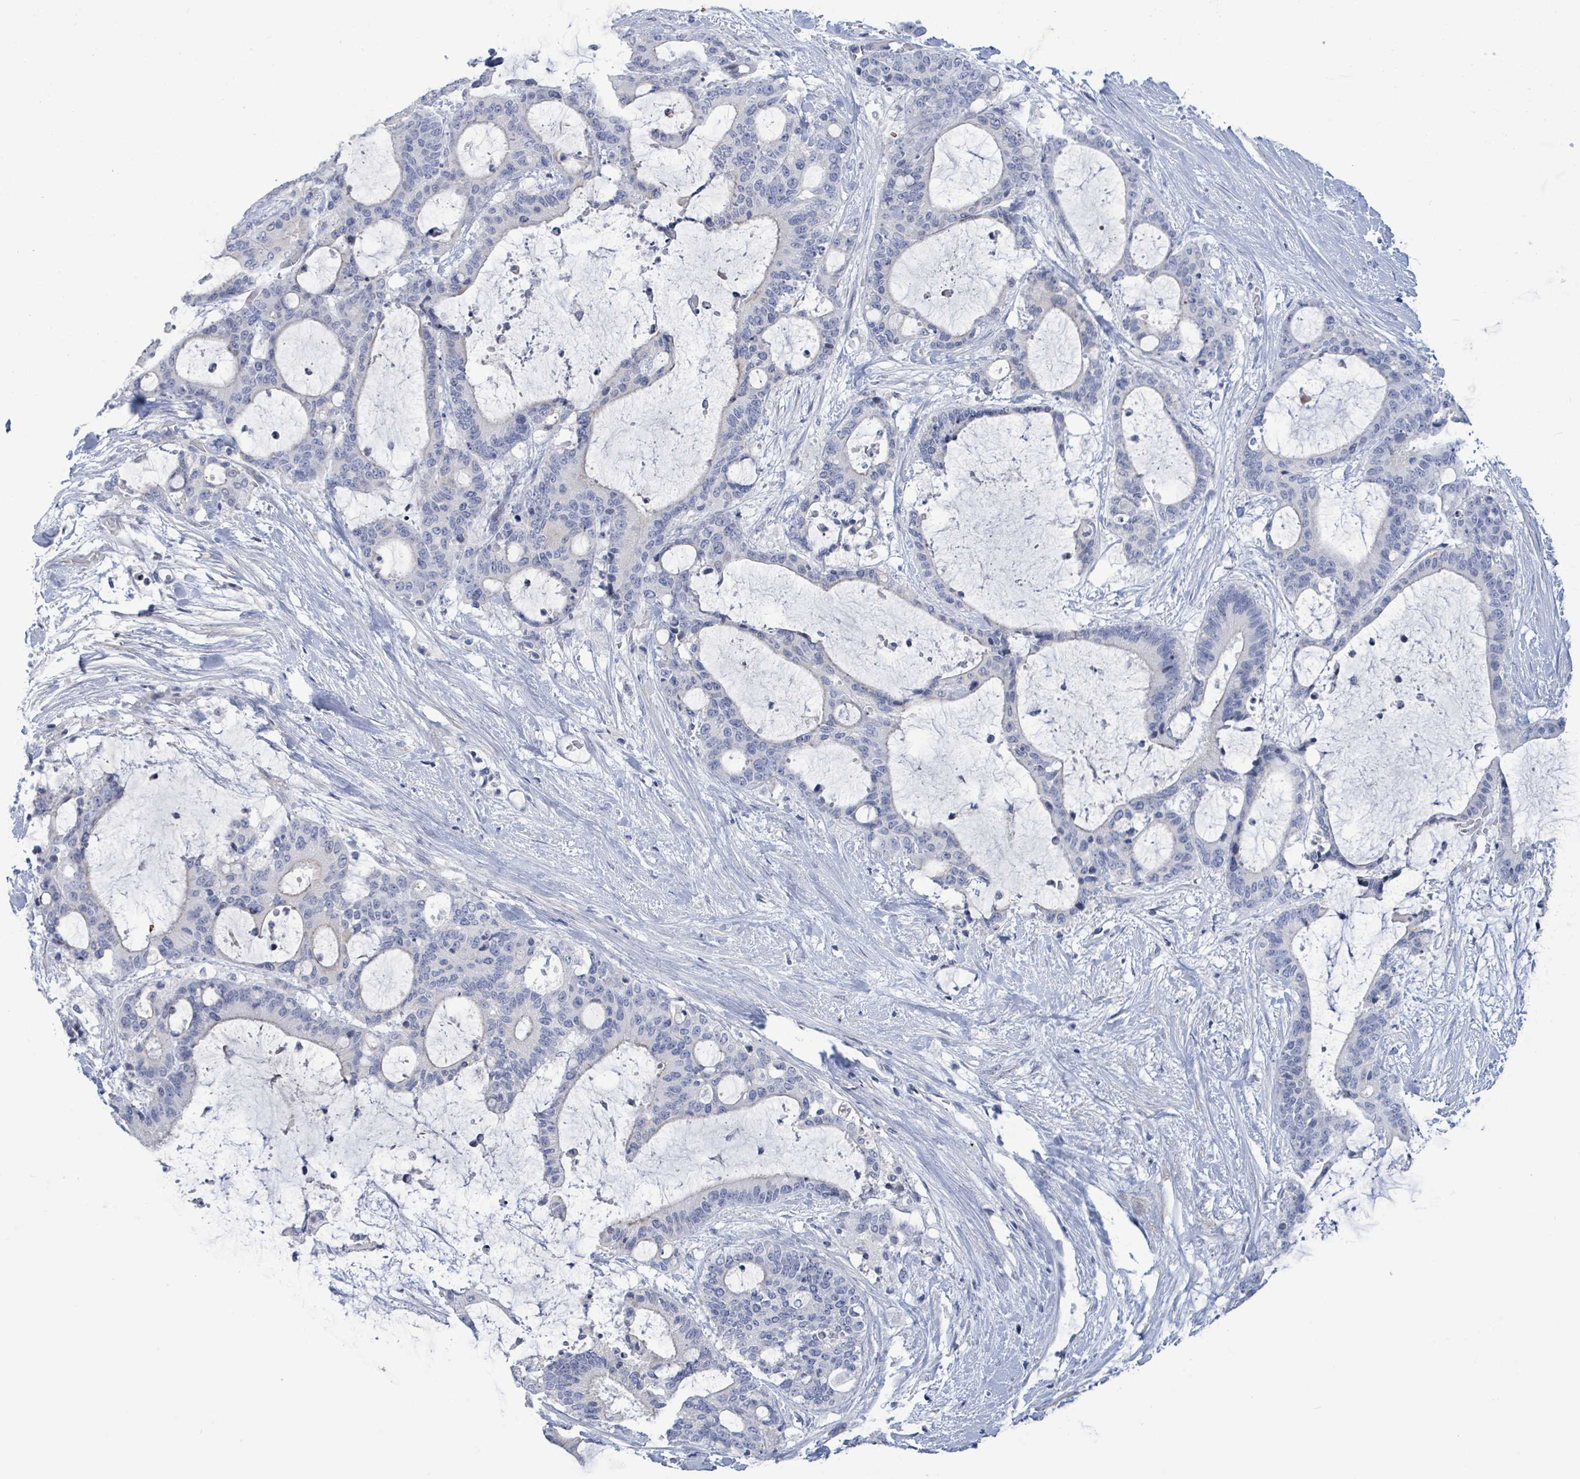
{"staining": {"intensity": "negative", "quantity": "none", "location": "none"}, "tissue": "liver cancer", "cell_type": "Tumor cells", "image_type": "cancer", "snomed": [{"axis": "morphology", "description": "Normal tissue, NOS"}, {"axis": "morphology", "description": "Cholangiocarcinoma"}, {"axis": "topography", "description": "Liver"}, {"axis": "topography", "description": "Peripheral nerve tissue"}], "caption": "The IHC photomicrograph has no significant positivity in tumor cells of liver cholangiocarcinoma tissue. (Stains: DAB (3,3'-diaminobenzidine) IHC with hematoxylin counter stain, Microscopy: brightfield microscopy at high magnification).", "gene": "NTN3", "patient": {"sex": "female", "age": 73}}